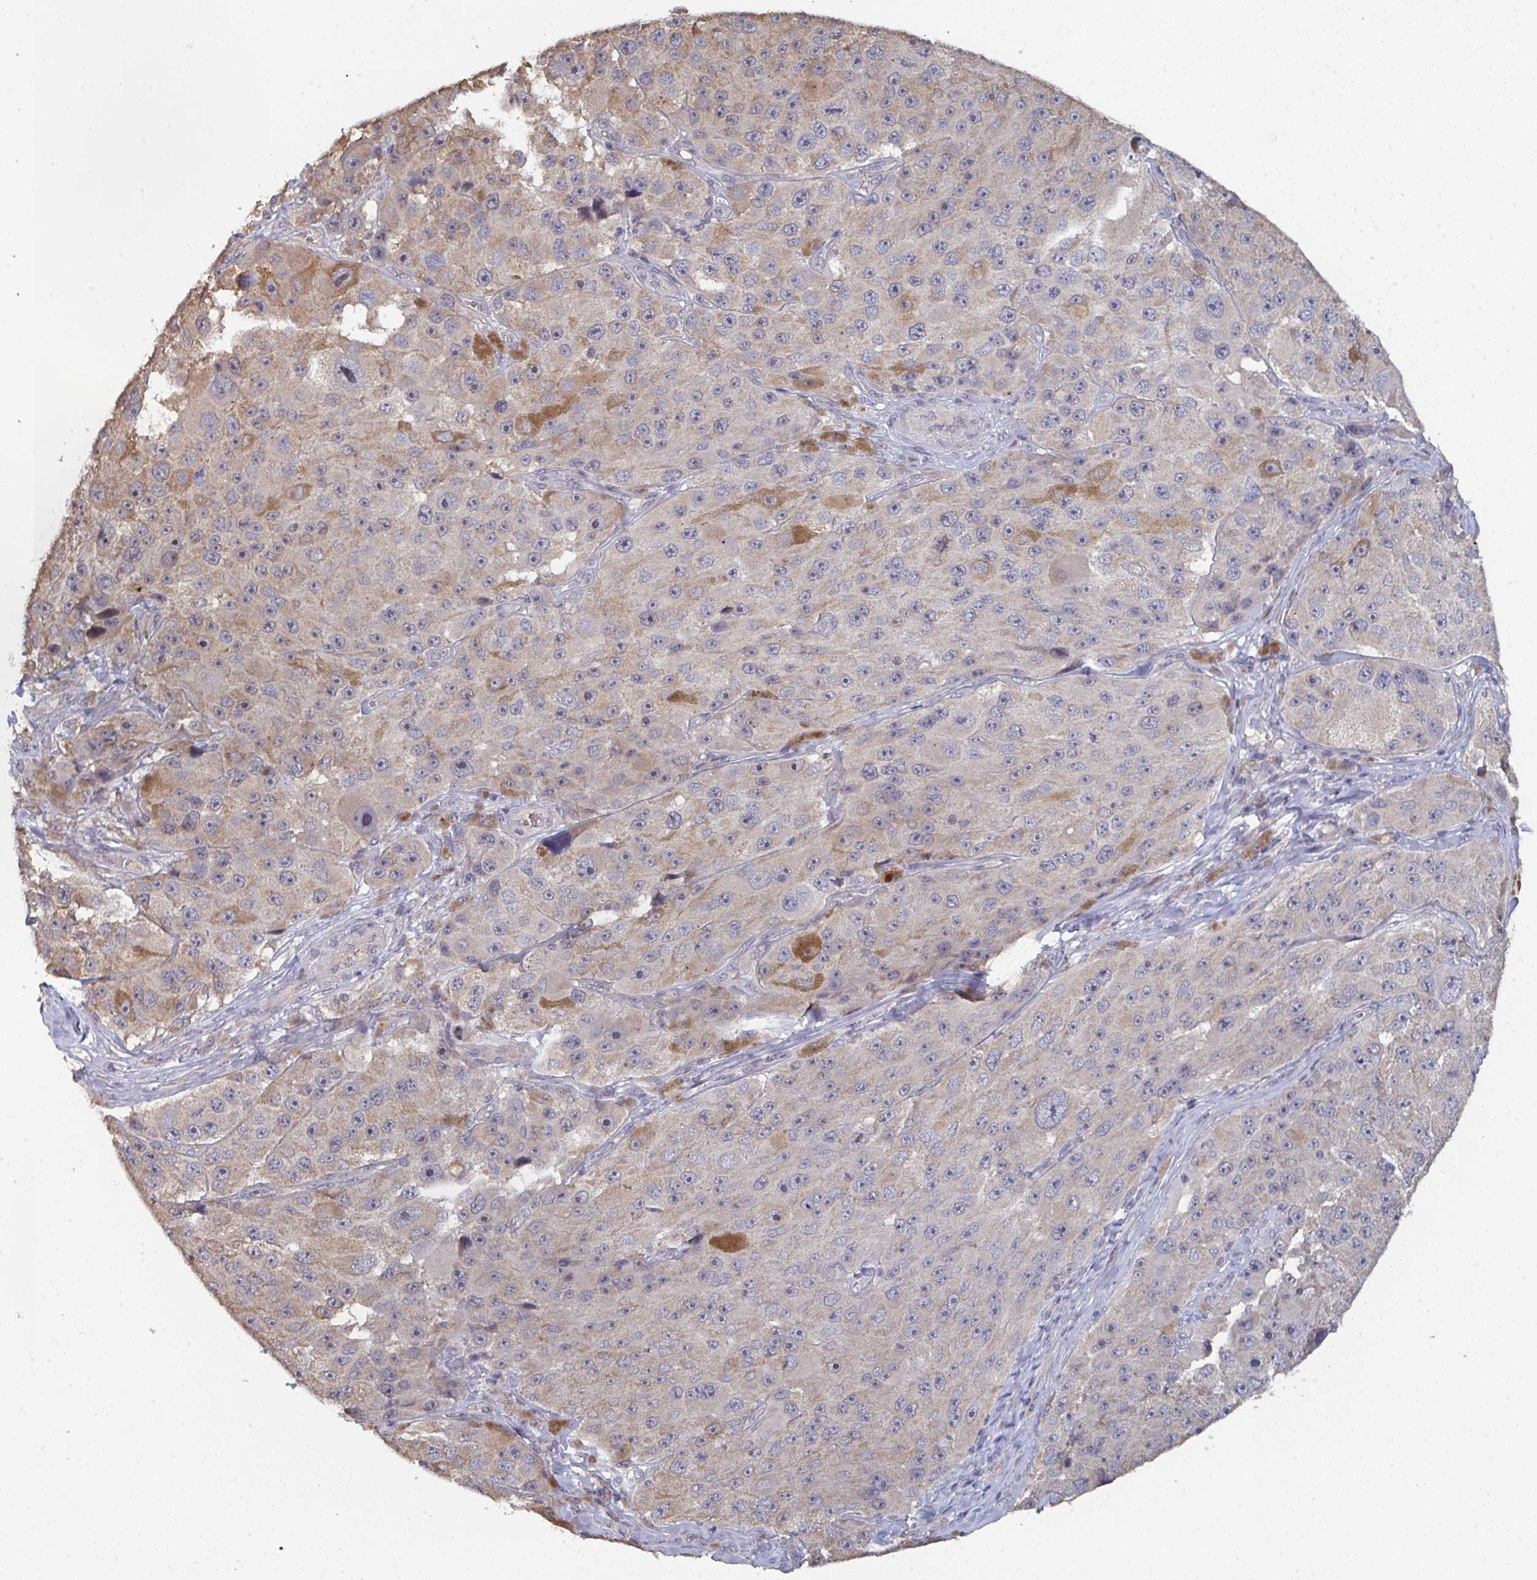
{"staining": {"intensity": "weak", "quantity": "25%-75%", "location": "cytoplasmic/membranous"}, "tissue": "melanoma", "cell_type": "Tumor cells", "image_type": "cancer", "snomed": [{"axis": "morphology", "description": "Malignant melanoma, Metastatic site"}, {"axis": "topography", "description": "Lymph node"}], "caption": "Human malignant melanoma (metastatic site) stained with a protein marker shows weak staining in tumor cells.", "gene": "LIX1", "patient": {"sex": "male", "age": 62}}